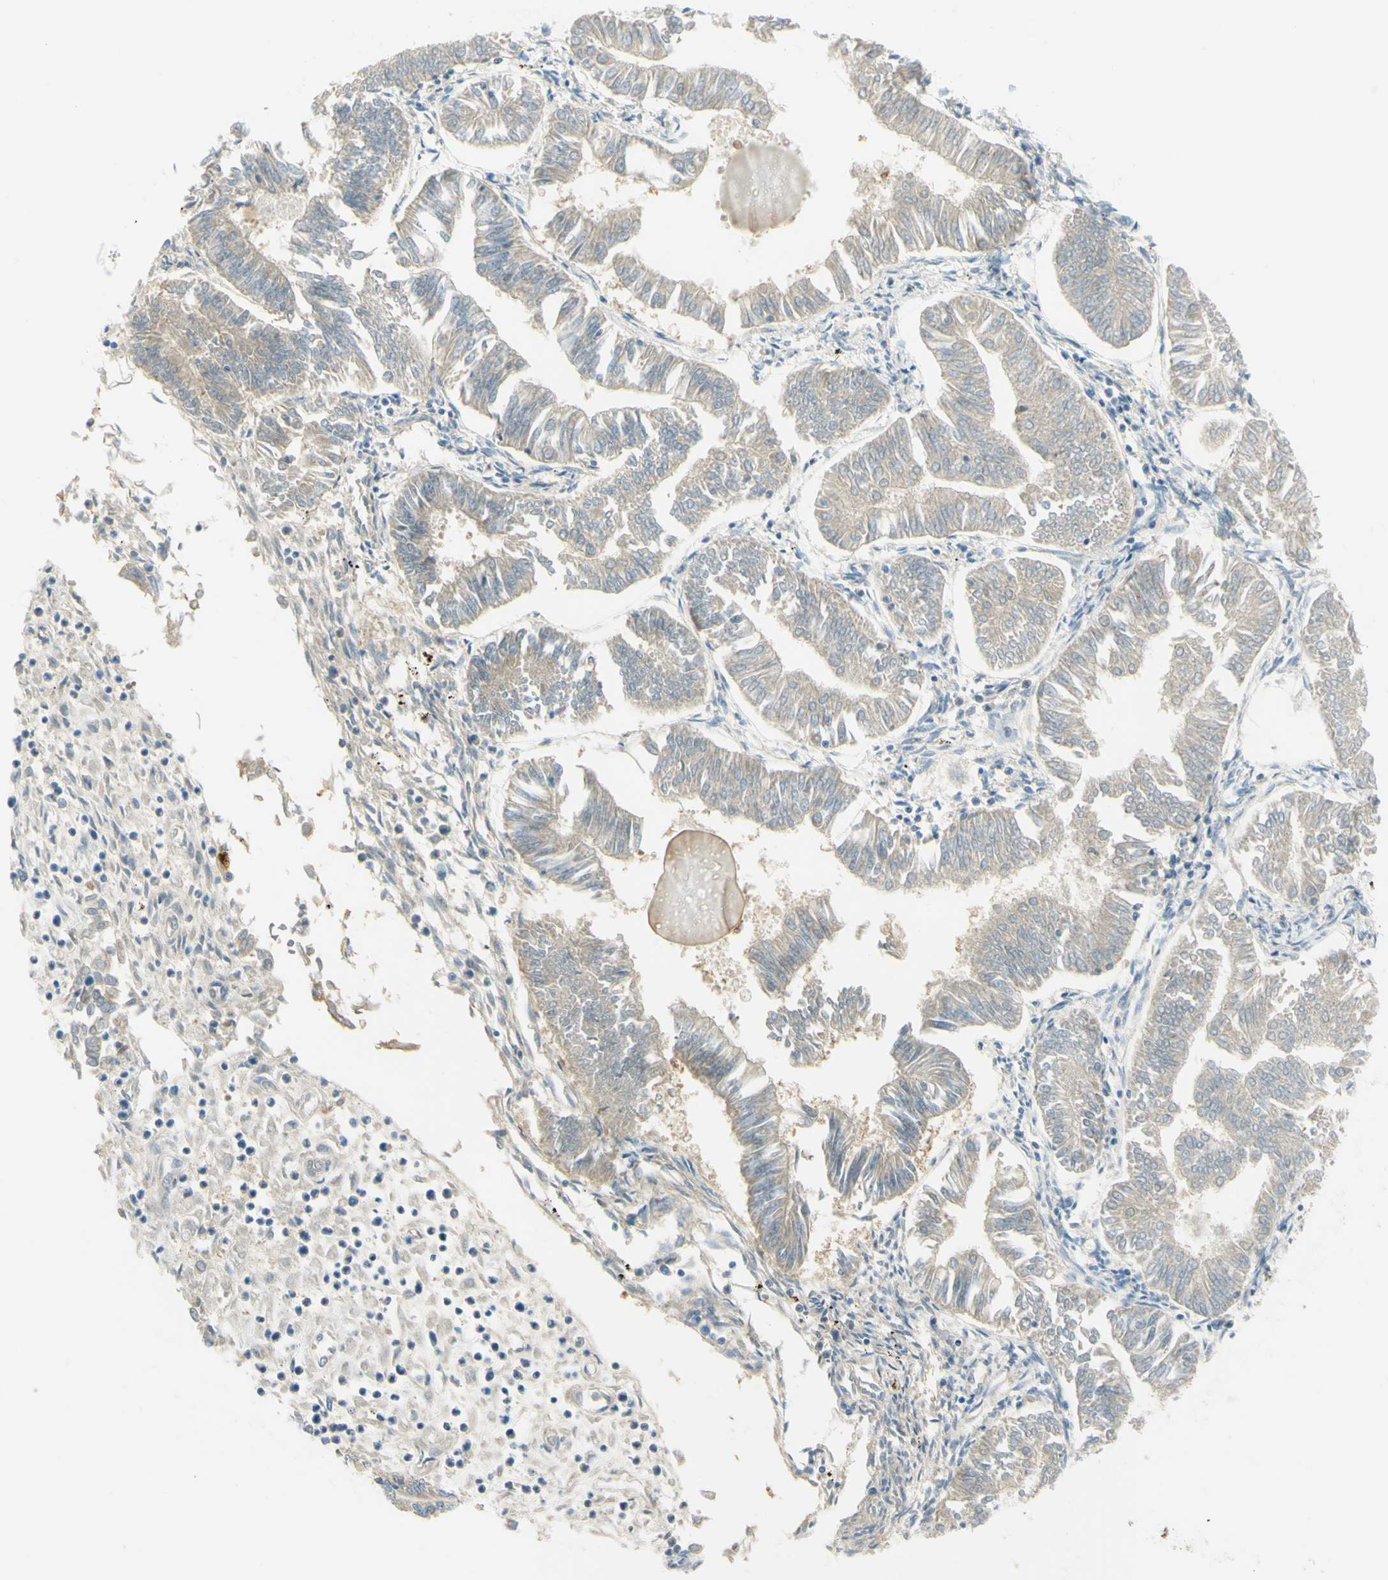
{"staining": {"intensity": "weak", "quantity": ">75%", "location": "cytoplasmic/membranous"}, "tissue": "endometrial cancer", "cell_type": "Tumor cells", "image_type": "cancer", "snomed": [{"axis": "morphology", "description": "Adenocarcinoma, NOS"}, {"axis": "topography", "description": "Endometrium"}], "caption": "This photomicrograph shows IHC staining of endometrial cancer, with low weak cytoplasmic/membranous positivity in about >75% of tumor cells.", "gene": "GCNT3", "patient": {"sex": "female", "age": 53}}